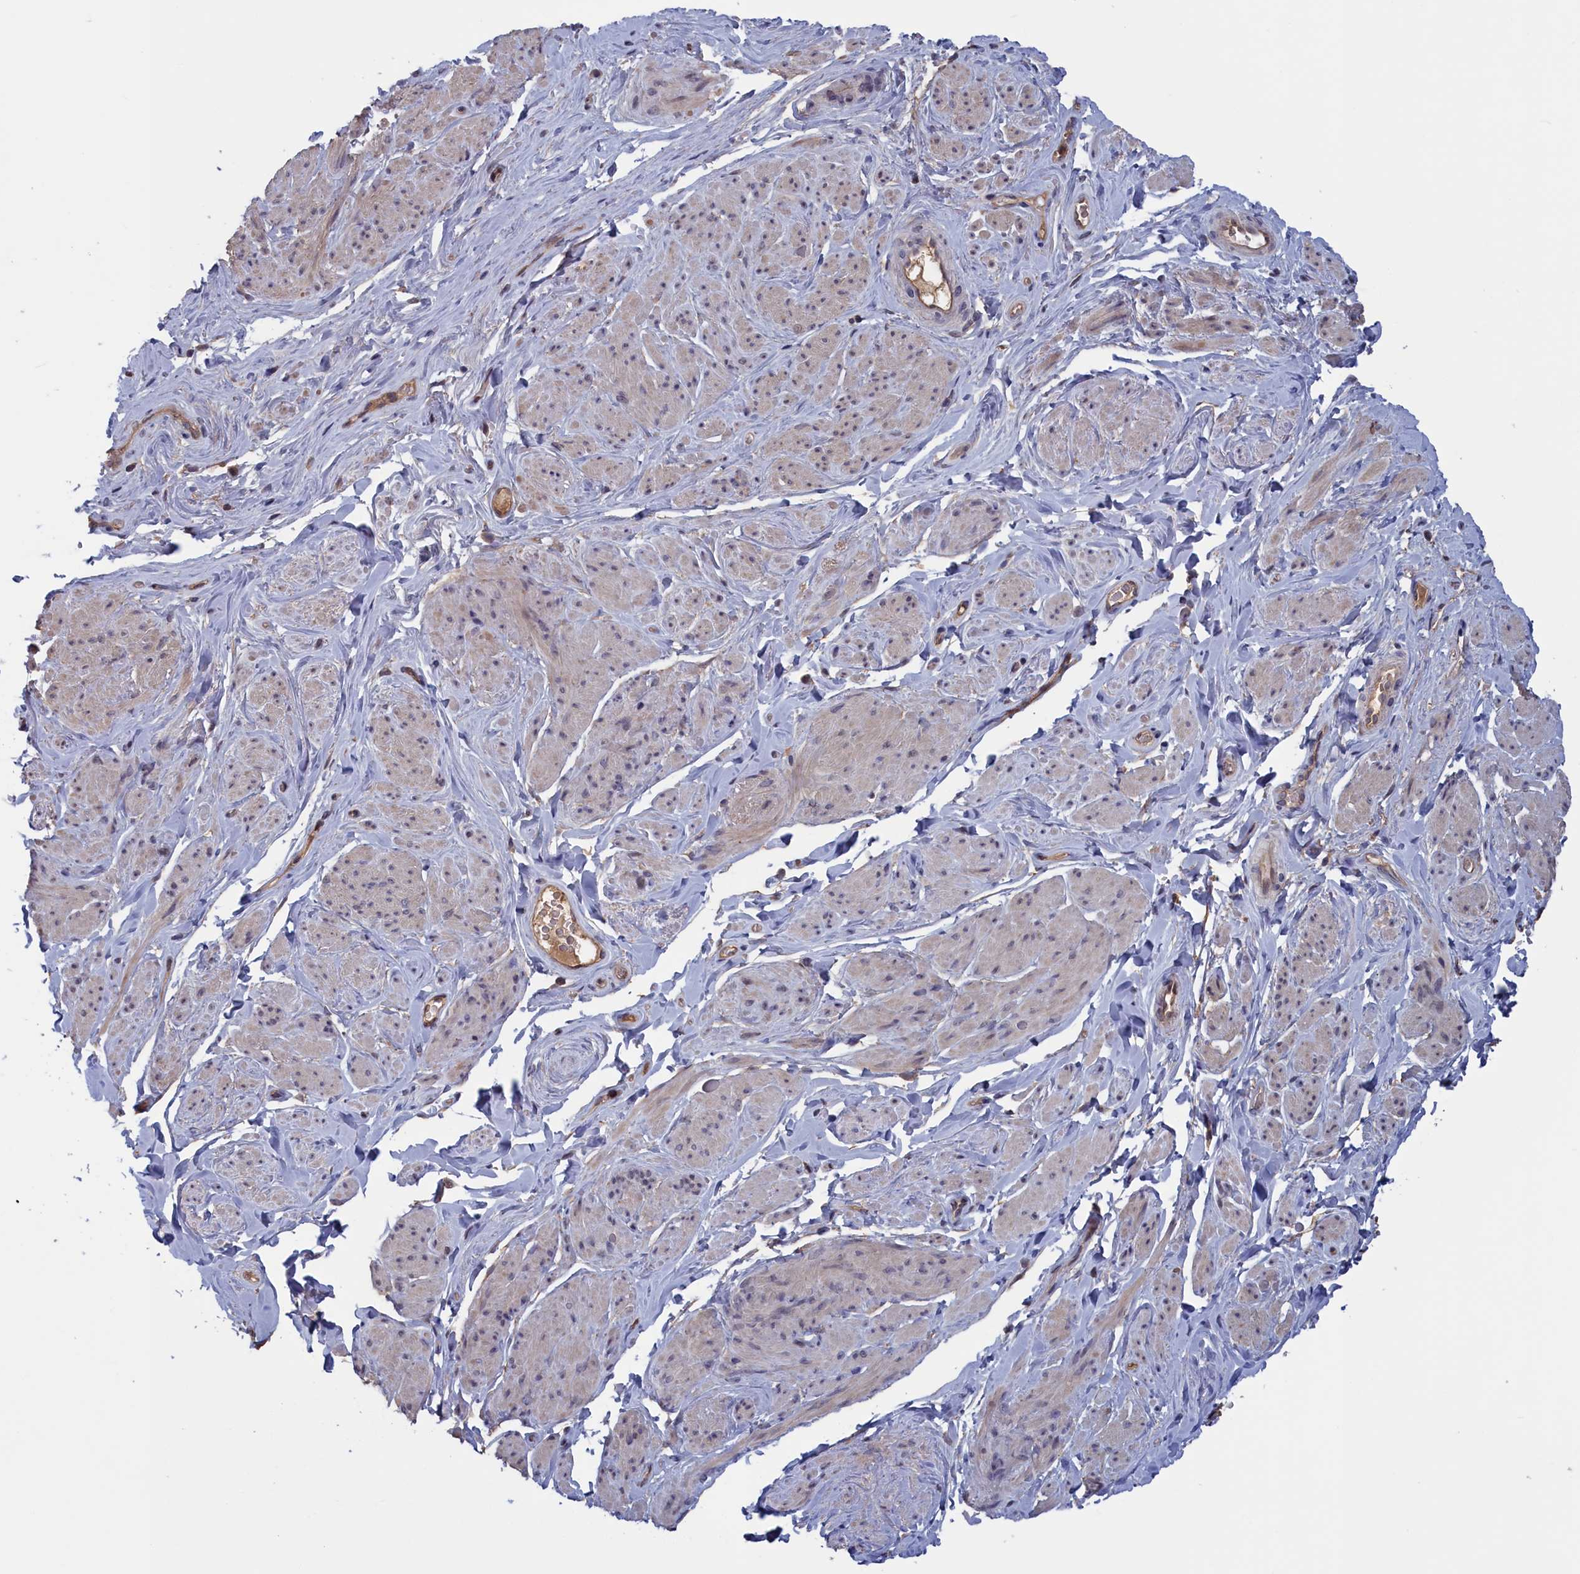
{"staining": {"intensity": "weak", "quantity": "<25%", "location": "cytoplasmic/membranous"}, "tissue": "smooth muscle", "cell_type": "Smooth muscle cells", "image_type": "normal", "snomed": [{"axis": "morphology", "description": "Normal tissue, NOS"}, {"axis": "topography", "description": "Smooth muscle"}, {"axis": "topography", "description": "Peripheral nerve tissue"}], "caption": "Smooth muscle was stained to show a protein in brown. There is no significant positivity in smooth muscle cells. (Brightfield microscopy of DAB immunohistochemistry at high magnification).", "gene": "PLP2", "patient": {"sex": "male", "age": 69}}